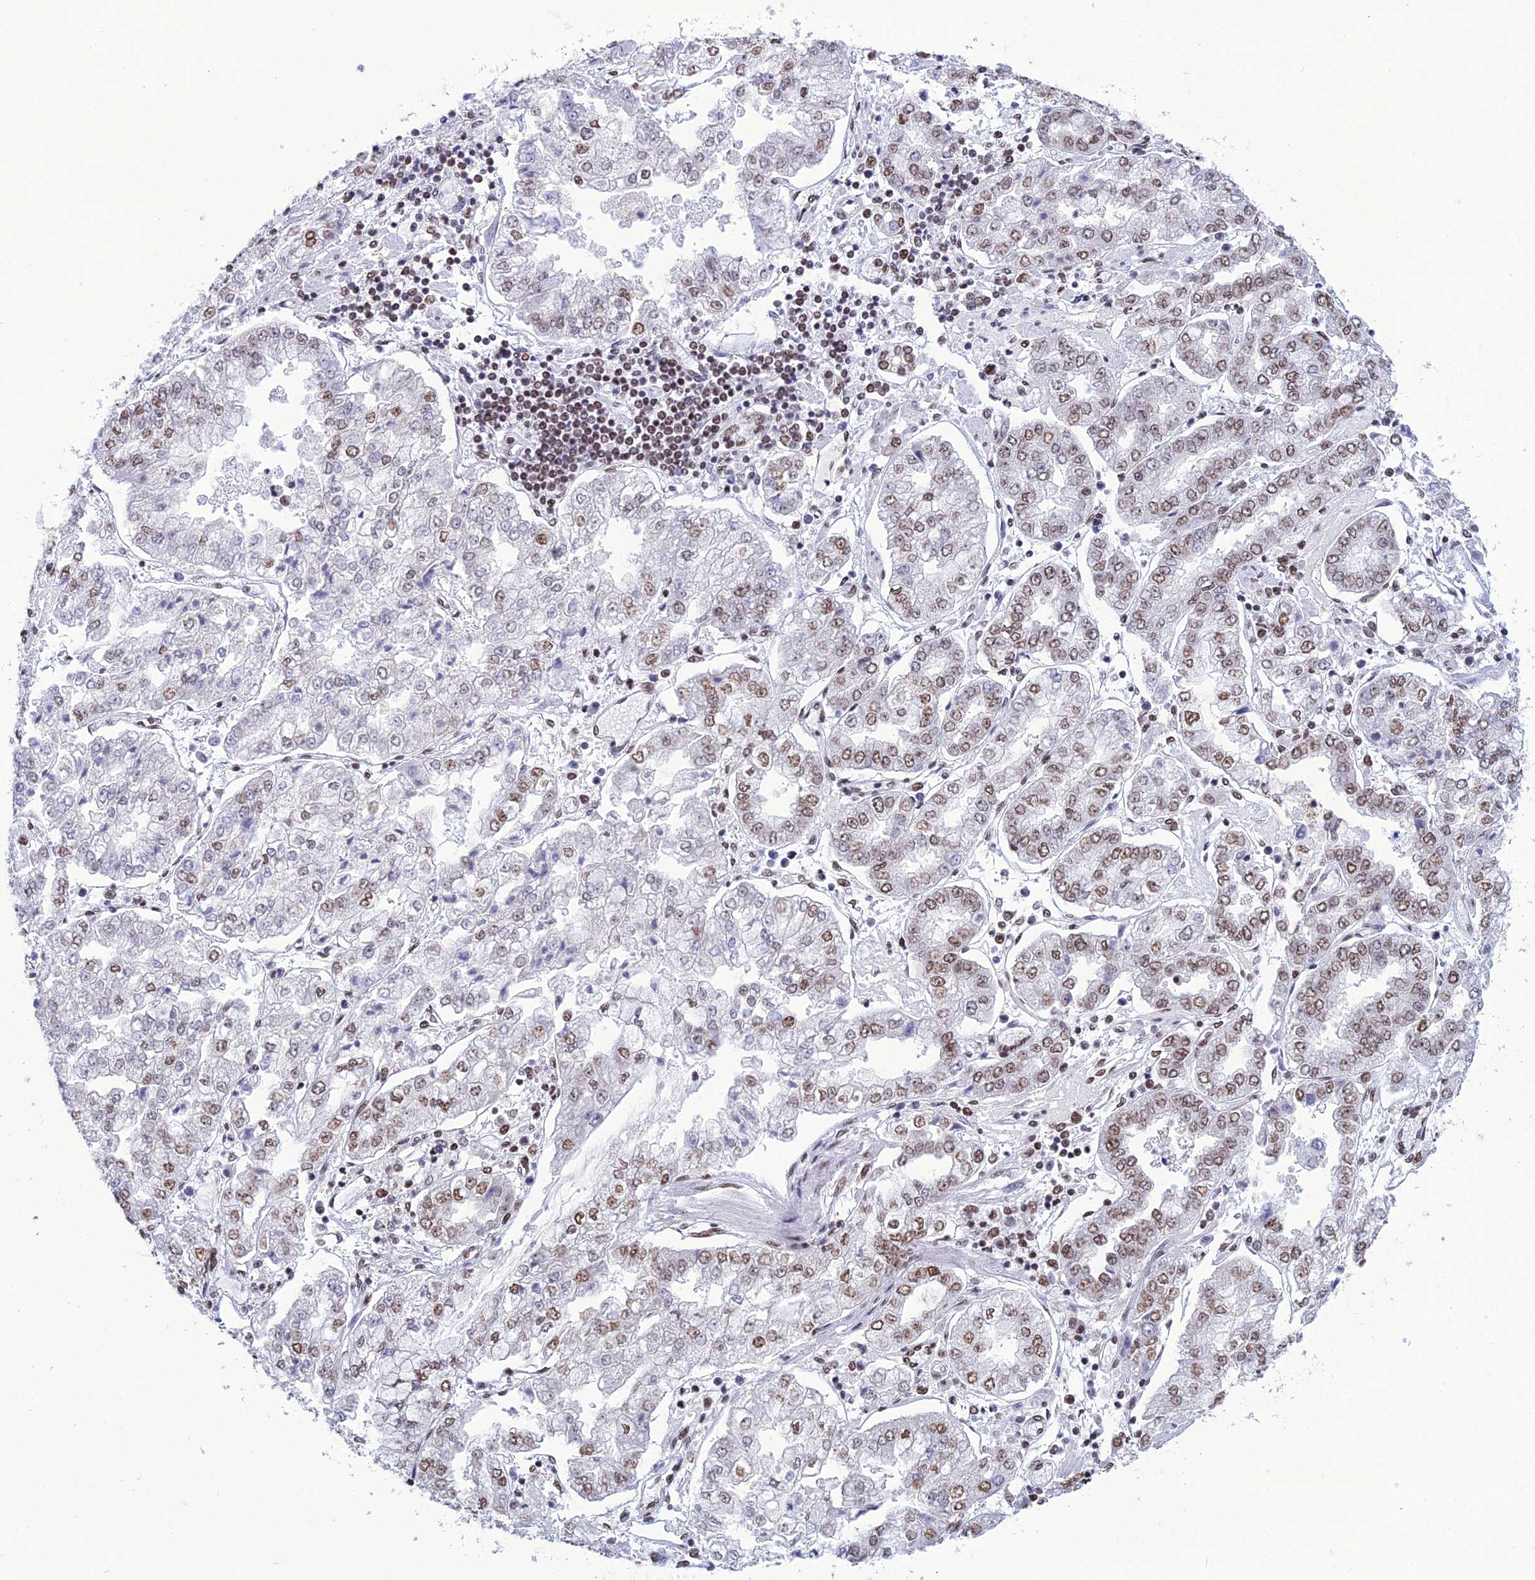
{"staining": {"intensity": "moderate", "quantity": "<25%", "location": "nuclear"}, "tissue": "stomach cancer", "cell_type": "Tumor cells", "image_type": "cancer", "snomed": [{"axis": "morphology", "description": "Adenocarcinoma, NOS"}, {"axis": "topography", "description": "Stomach"}], "caption": "IHC of human stomach cancer reveals low levels of moderate nuclear positivity in about <25% of tumor cells. (Brightfield microscopy of DAB IHC at high magnification).", "gene": "PRAMEF12", "patient": {"sex": "male", "age": 76}}